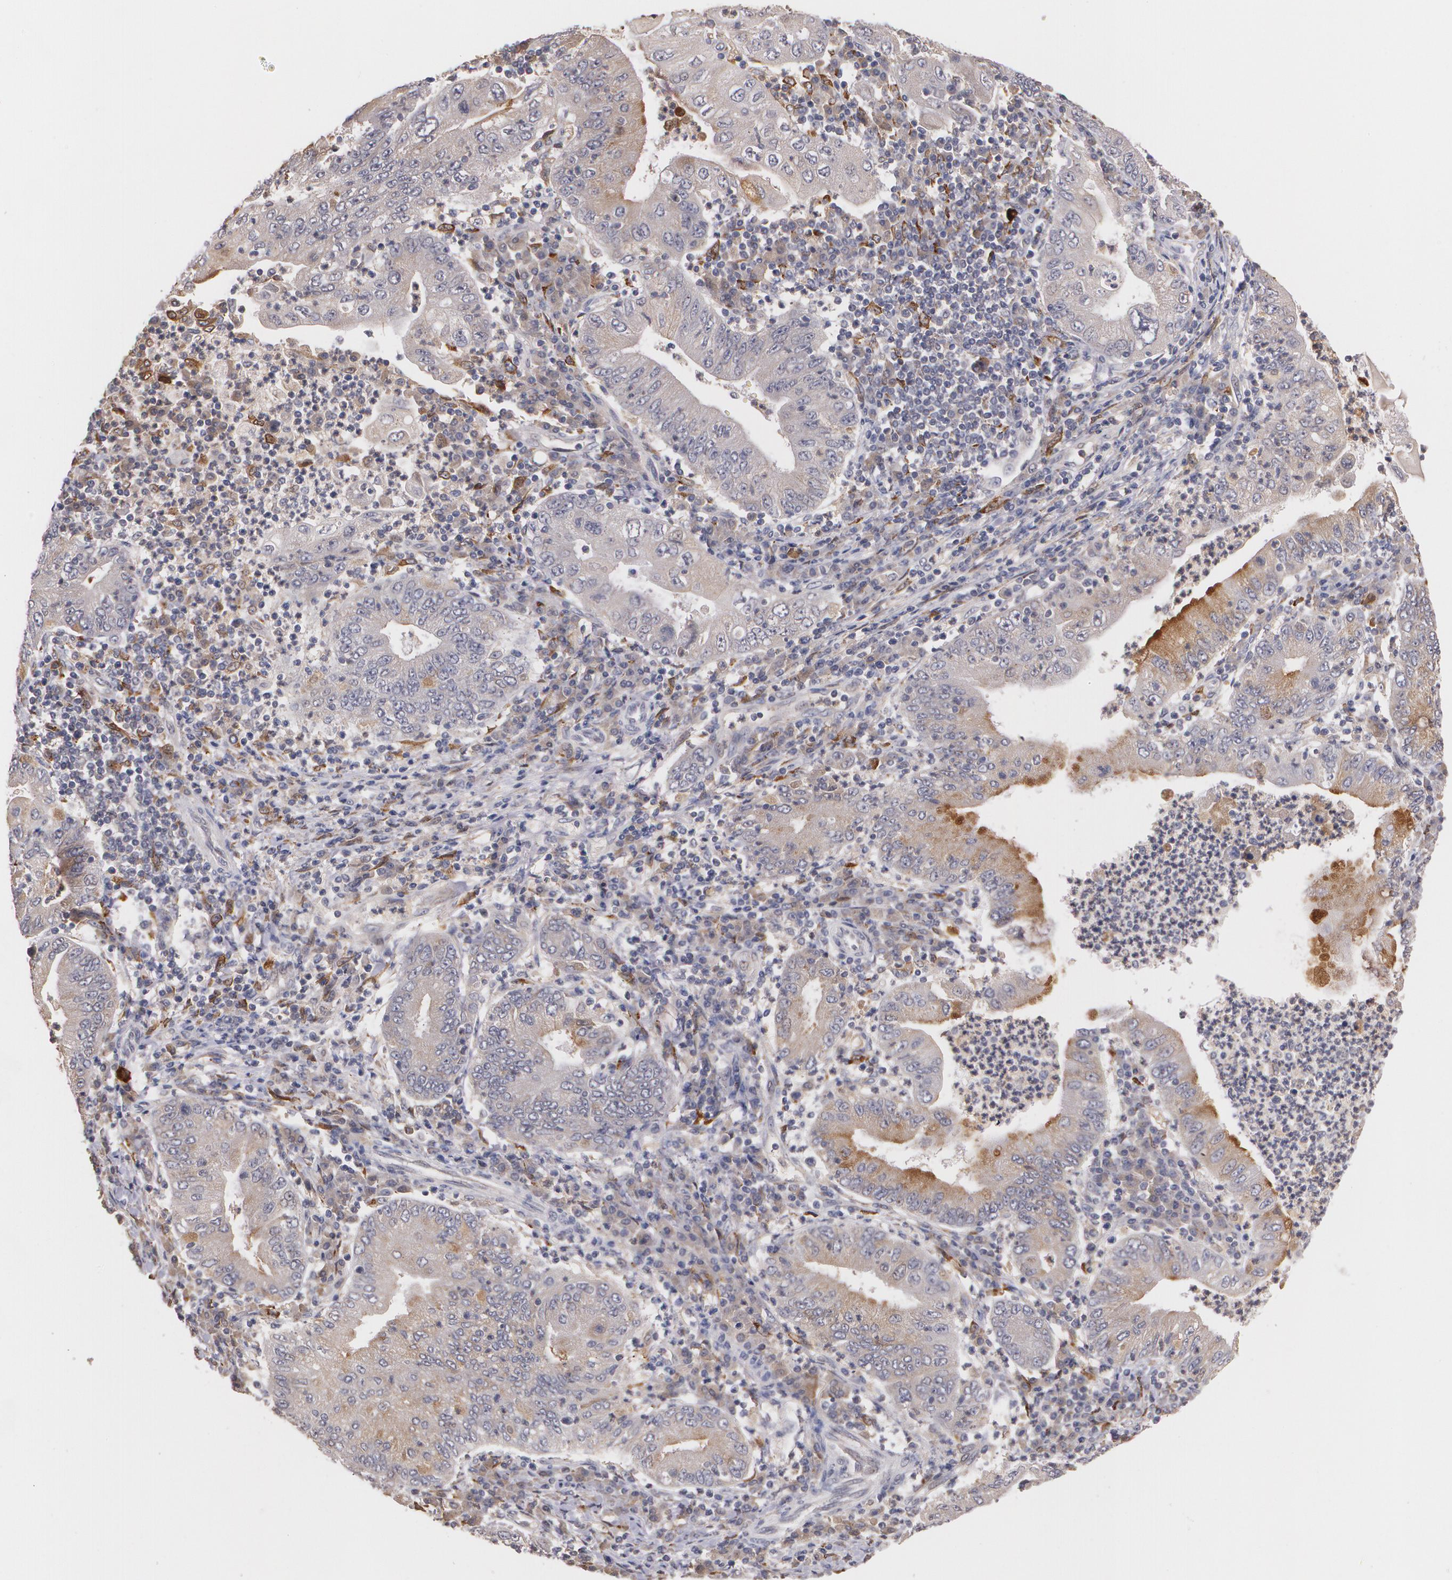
{"staining": {"intensity": "weak", "quantity": "25%-75%", "location": "cytoplasmic/membranous"}, "tissue": "stomach cancer", "cell_type": "Tumor cells", "image_type": "cancer", "snomed": [{"axis": "morphology", "description": "Normal tissue, NOS"}, {"axis": "morphology", "description": "Adenocarcinoma, NOS"}, {"axis": "topography", "description": "Esophagus"}, {"axis": "topography", "description": "Stomach, upper"}, {"axis": "topography", "description": "Peripheral nerve tissue"}], "caption": "Adenocarcinoma (stomach) stained with DAB IHC exhibits low levels of weak cytoplasmic/membranous positivity in approximately 25%-75% of tumor cells. (Stains: DAB in brown, nuclei in blue, Microscopy: brightfield microscopy at high magnification).", "gene": "IFNGR2", "patient": {"sex": "male", "age": 62}}